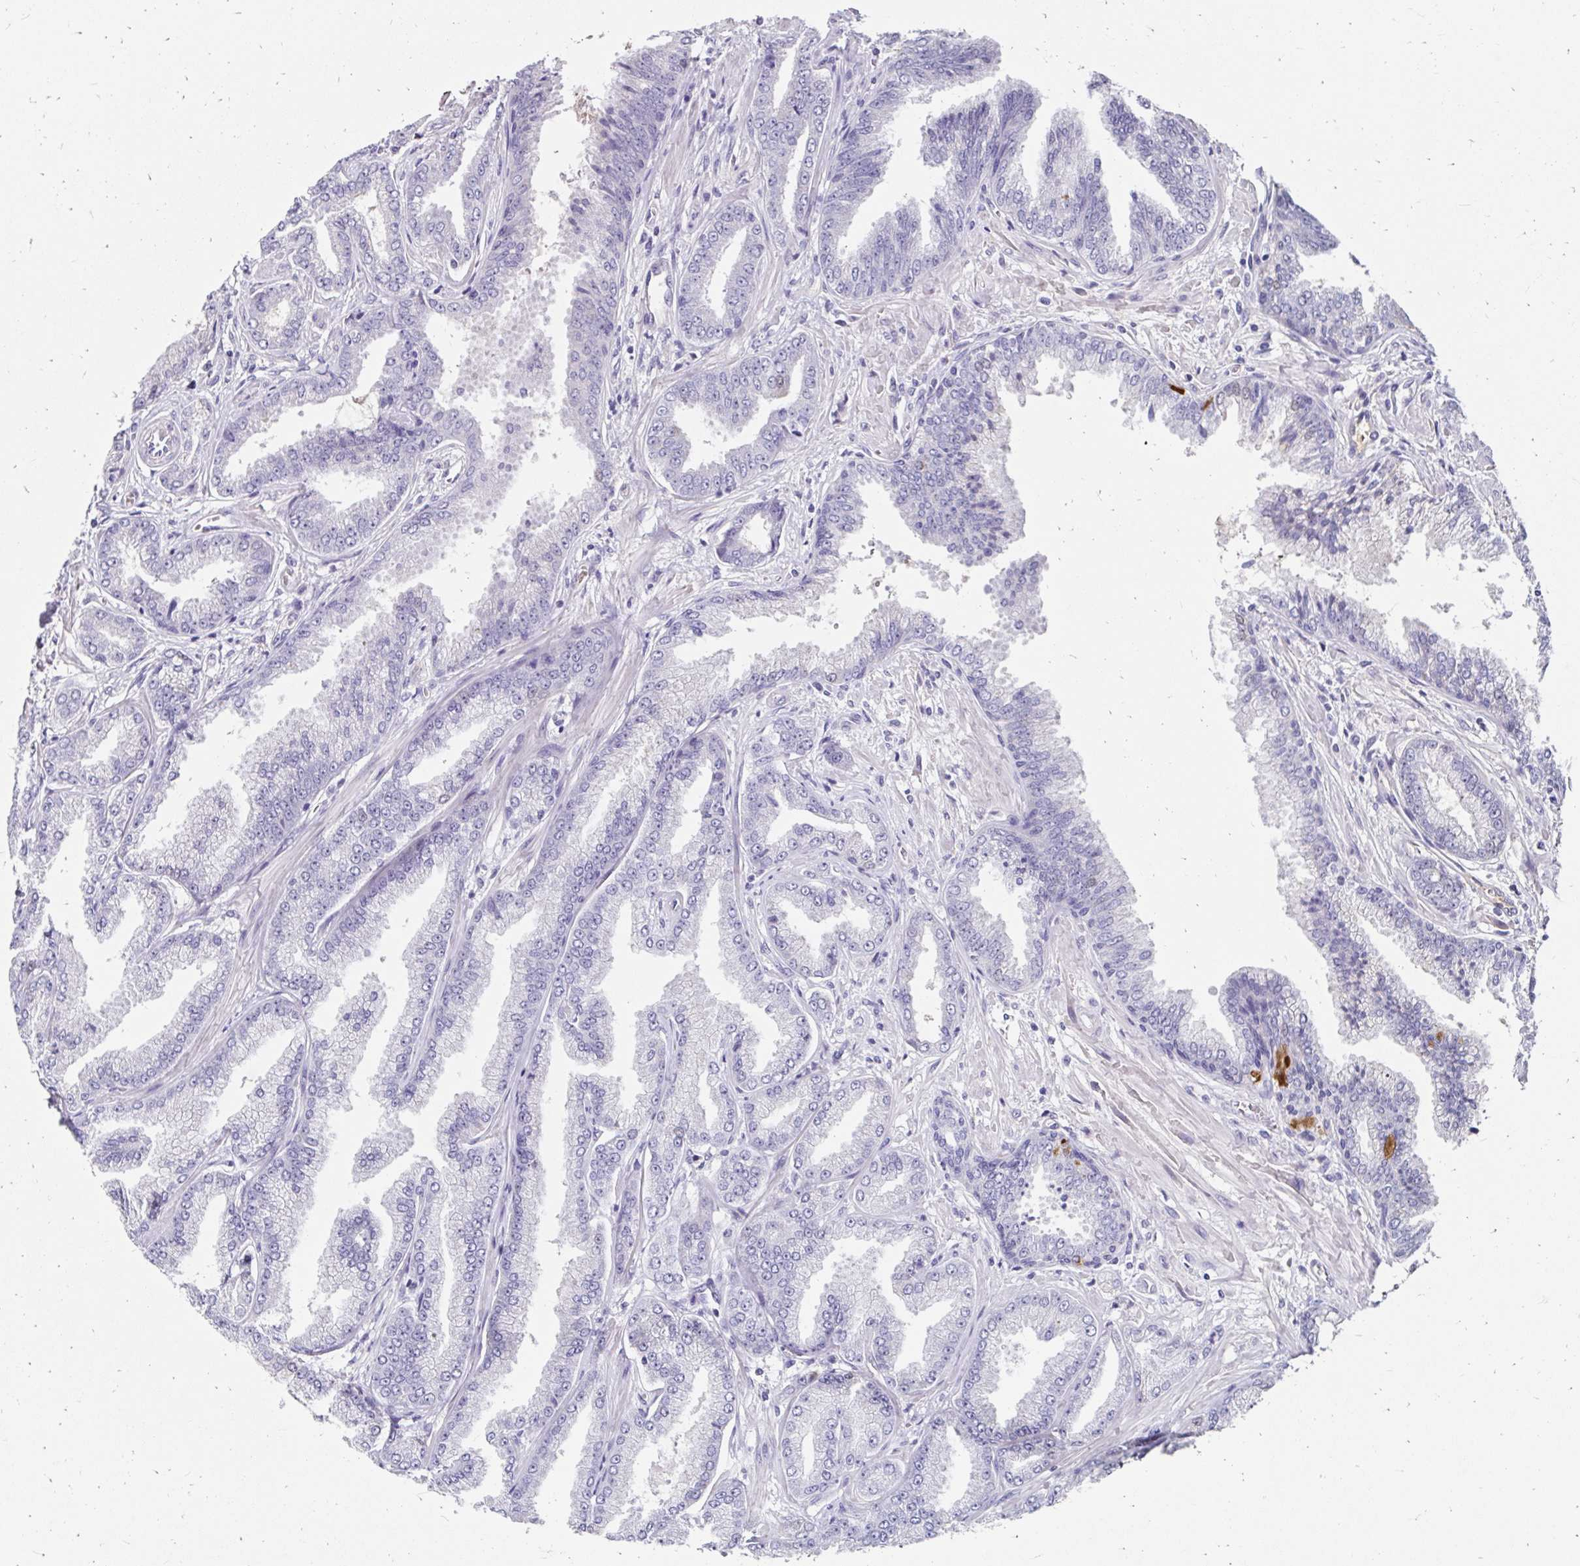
{"staining": {"intensity": "negative", "quantity": "none", "location": "none"}, "tissue": "prostate cancer", "cell_type": "Tumor cells", "image_type": "cancer", "snomed": [{"axis": "morphology", "description": "Adenocarcinoma, Low grade"}, {"axis": "topography", "description": "Prostate"}], "caption": "Immunohistochemical staining of prostate adenocarcinoma (low-grade) displays no significant expression in tumor cells.", "gene": "SCG3", "patient": {"sex": "male", "age": 55}}